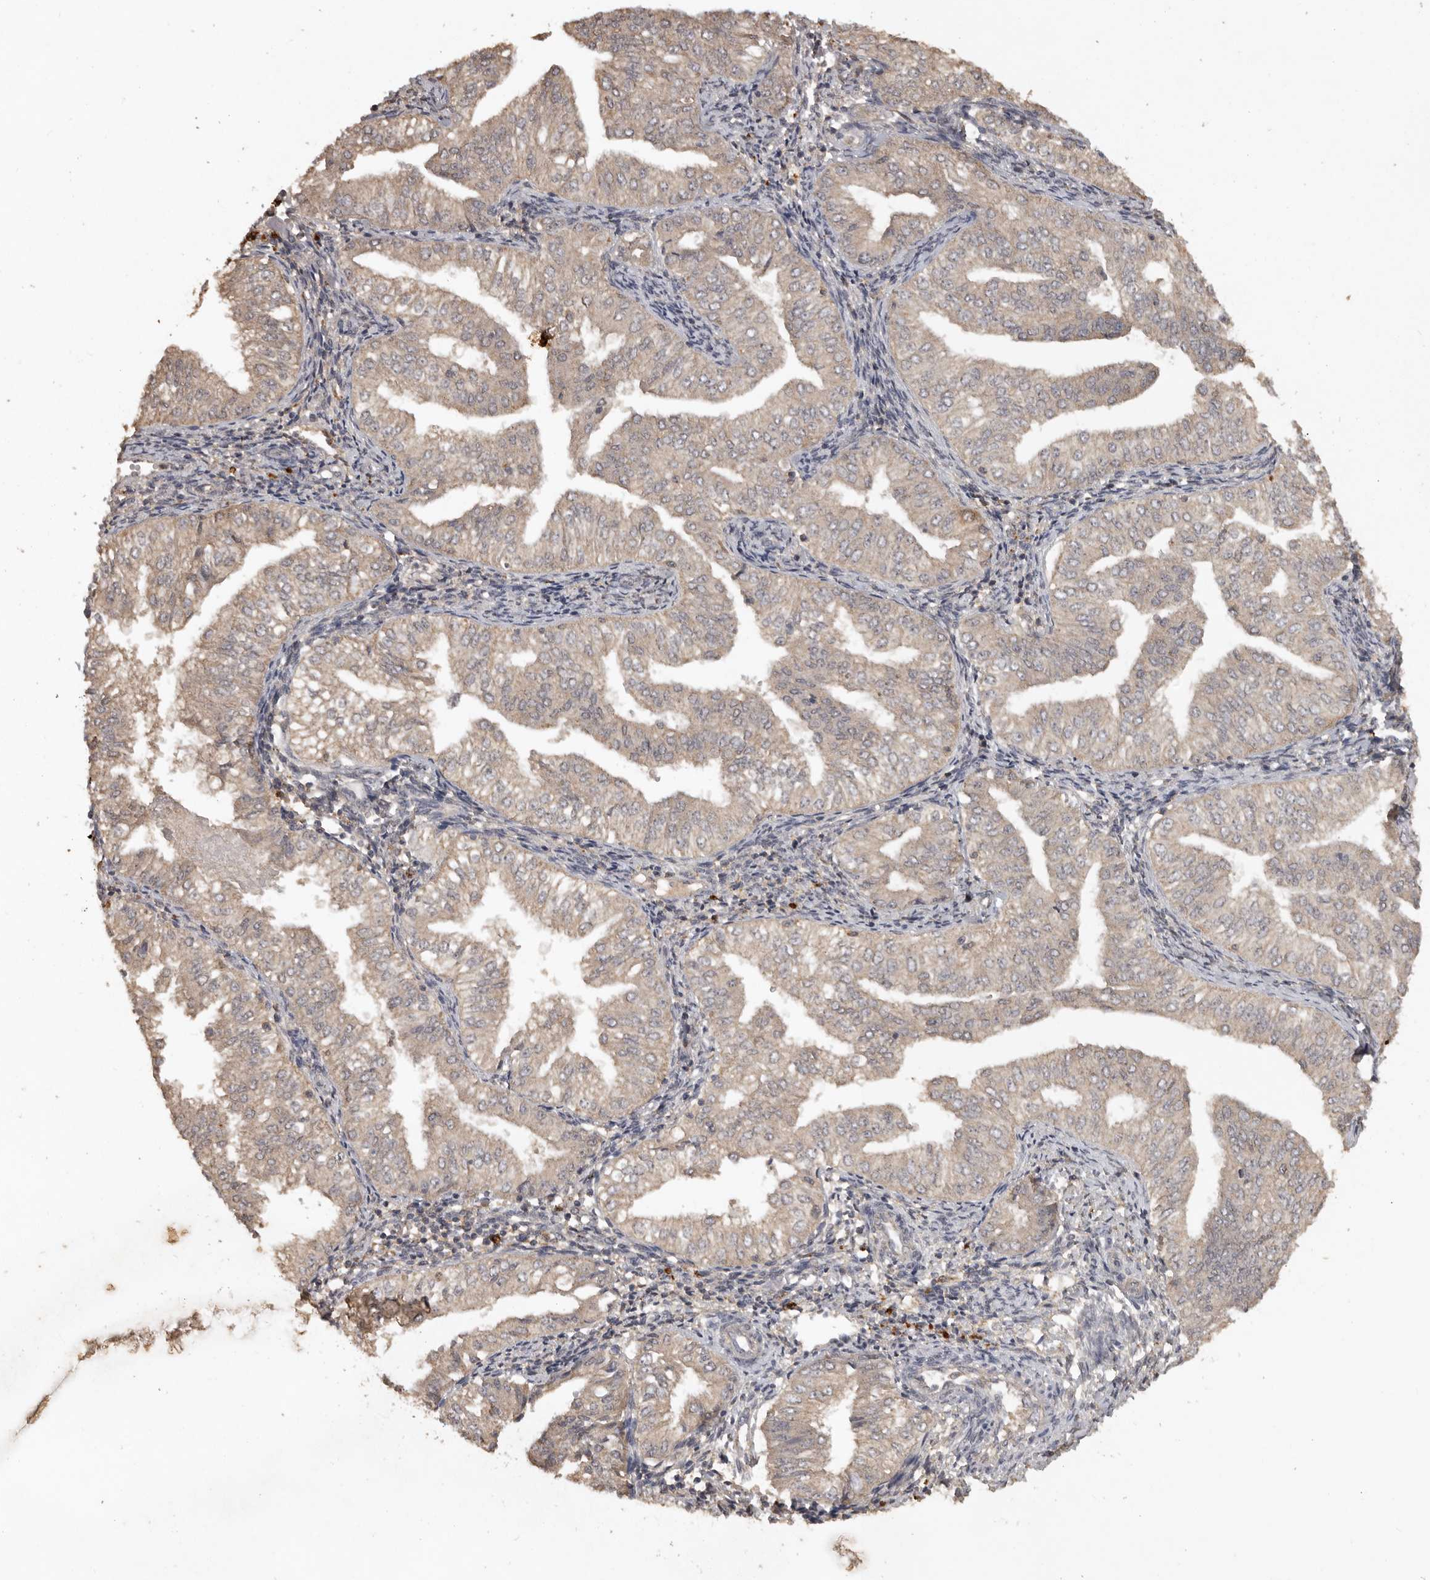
{"staining": {"intensity": "weak", "quantity": ">75%", "location": "cytoplasmic/membranous"}, "tissue": "endometrial cancer", "cell_type": "Tumor cells", "image_type": "cancer", "snomed": [{"axis": "morphology", "description": "Normal tissue, NOS"}, {"axis": "morphology", "description": "Adenocarcinoma, NOS"}, {"axis": "topography", "description": "Endometrium"}], "caption": "Immunohistochemical staining of human endometrial adenocarcinoma shows low levels of weak cytoplasmic/membranous protein positivity in approximately >75% of tumor cells. (DAB (3,3'-diaminobenzidine) IHC, brown staining for protein, blue staining for nuclei).", "gene": "ADAMTS4", "patient": {"sex": "female", "age": 53}}